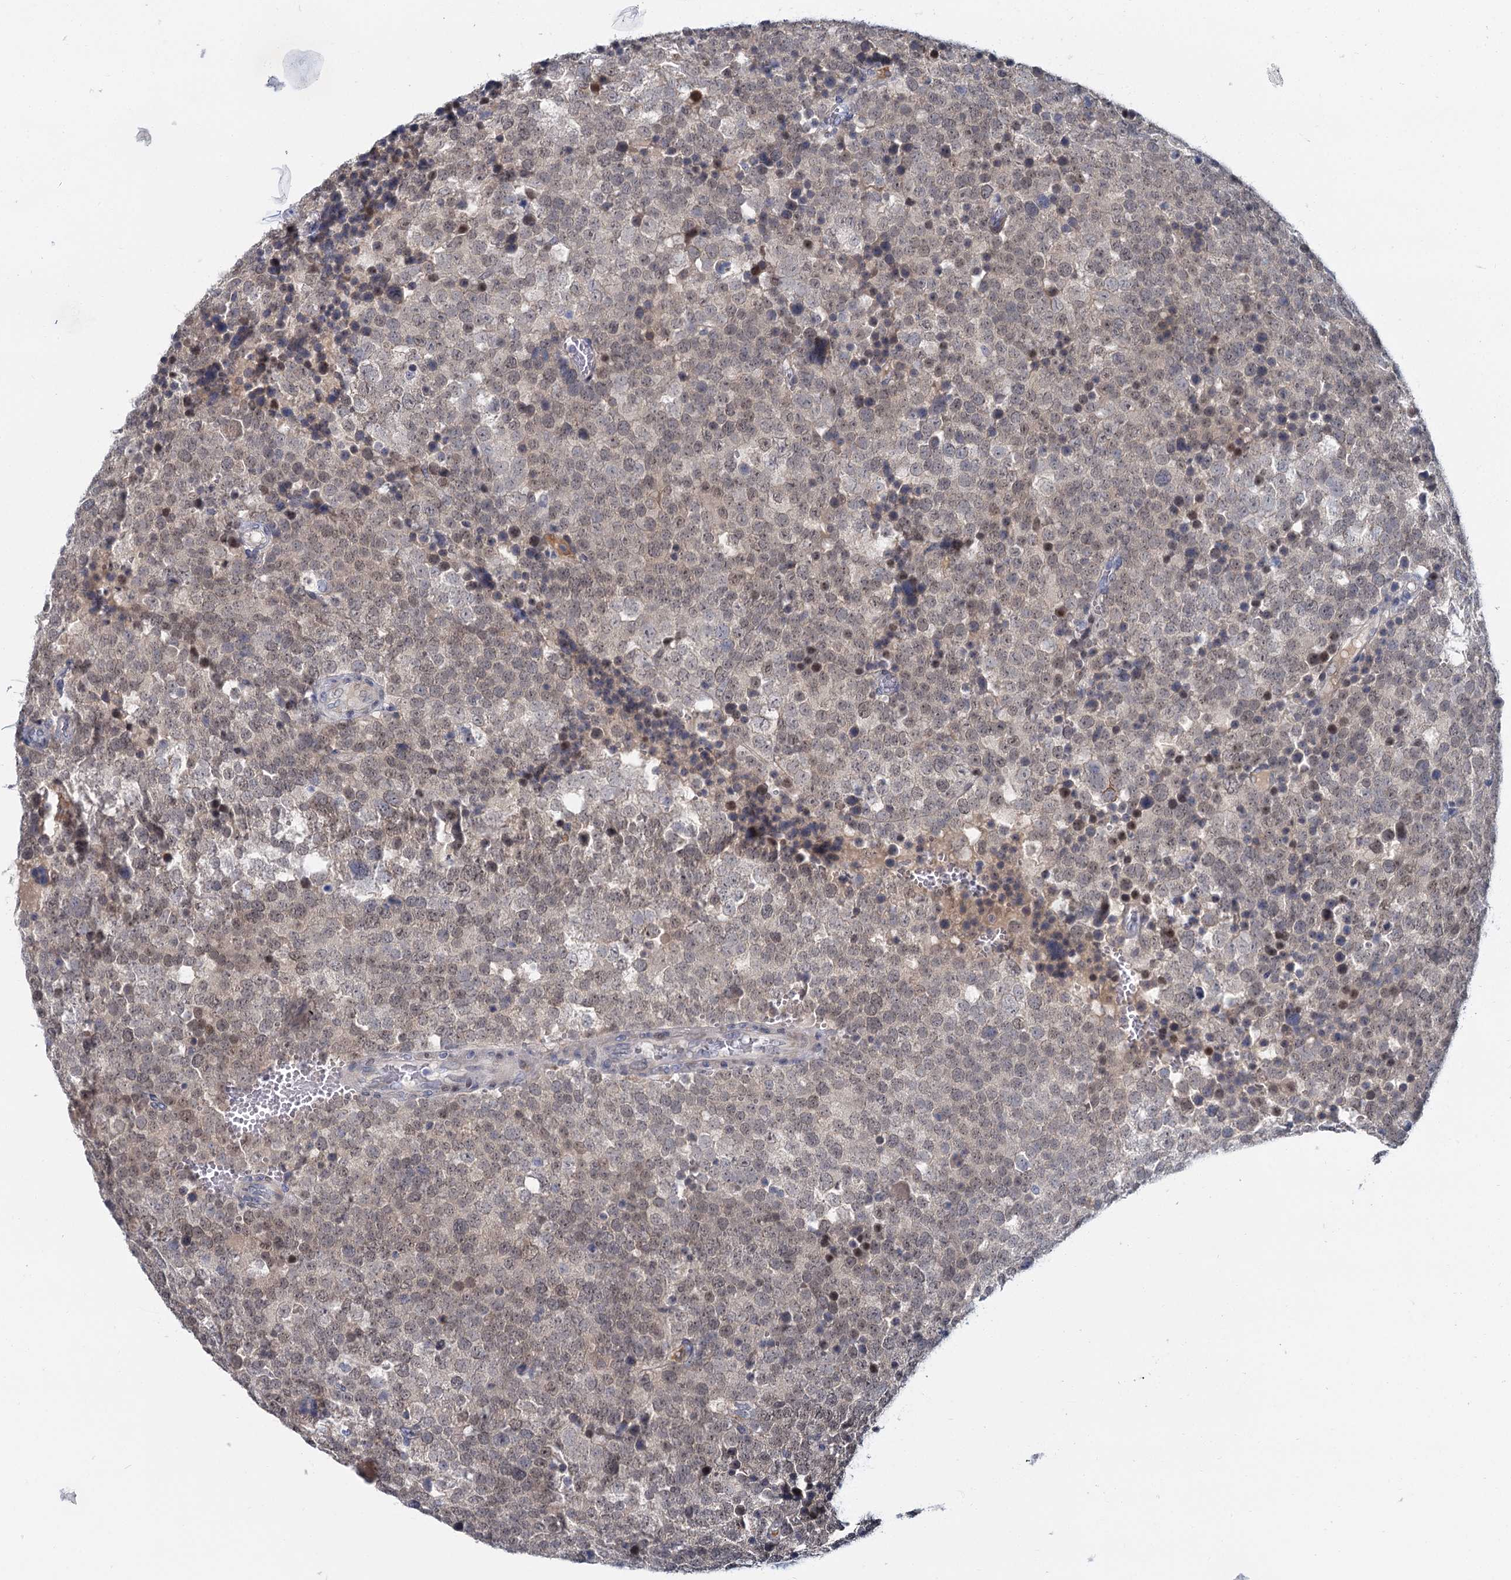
{"staining": {"intensity": "weak", "quantity": ">75%", "location": "cytoplasmic/membranous,nuclear"}, "tissue": "testis cancer", "cell_type": "Tumor cells", "image_type": "cancer", "snomed": [{"axis": "morphology", "description": "Seminoma, NOS"}, {"axis": "topography", "description": "Testis"}], "caption": "Protein expression analysis of seminoma (testis) exhibits weak cytoplasmic/membranous and nuclear expression in approximately >75% of tumor cells.", "gene": "ACRBP", "patient": {"sex": "male", "age": 71}}